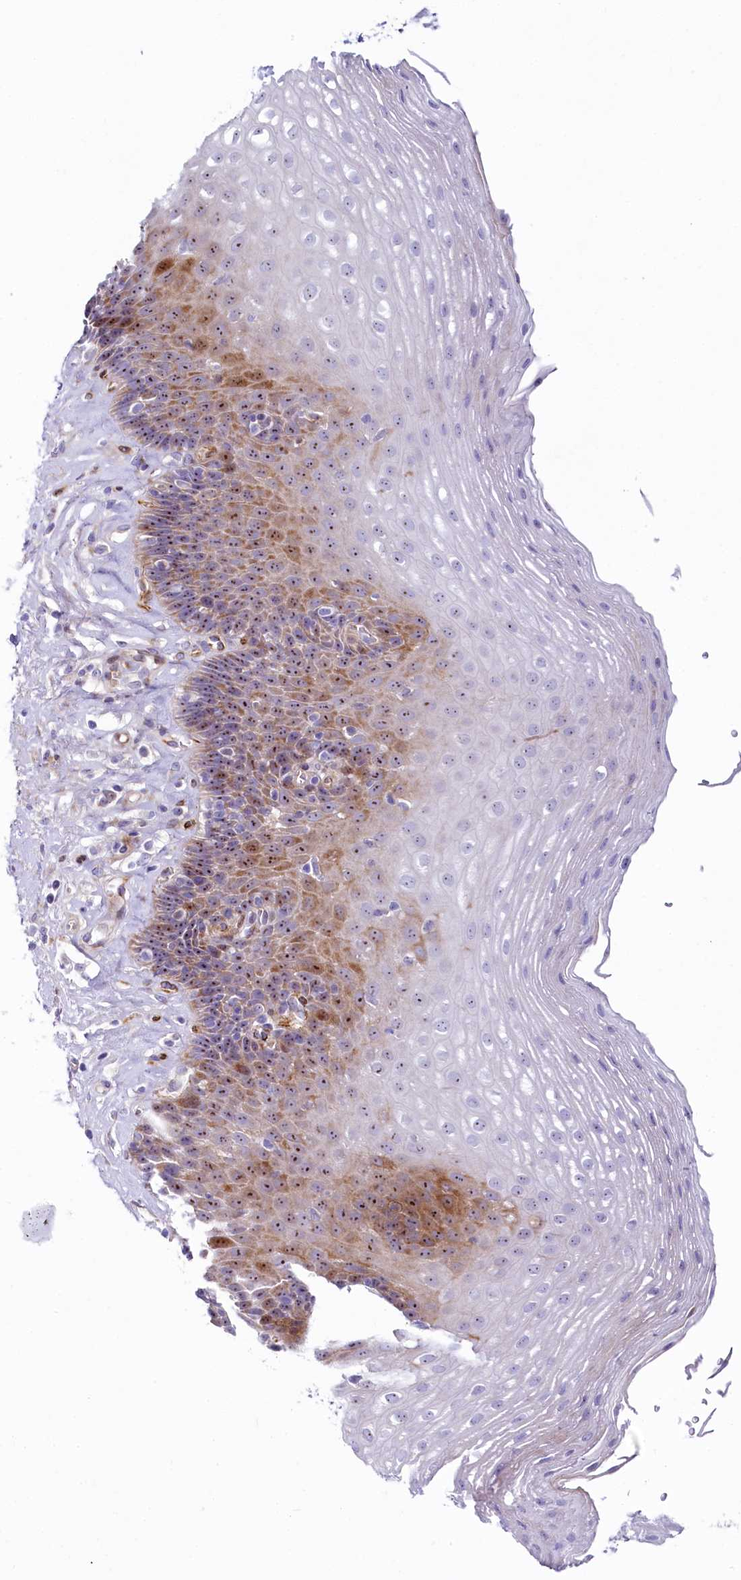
{"staining": {"intensity": "moderate", "quantity": "25%-75%", "location": "cytoplasmic/membranous,nuclear"}, "tissue": "esophagus", "cell_type": "Squamous epithelial cells", "image_type": "normal", "snomed": [{"axis": "morphology", "description": "Normal tissue, NOS"}, {"axis": "topography", "description": "Esophagus"}], "caption": "Squamous epithelial cells demonstrate medium levels of moderate cytoplasmic/membranous,nuclear staining in about 25%-75% of cells in normal human esophagus.", "gene": "SH3TC2", "patient": {"sex": "female", "age": 66}}